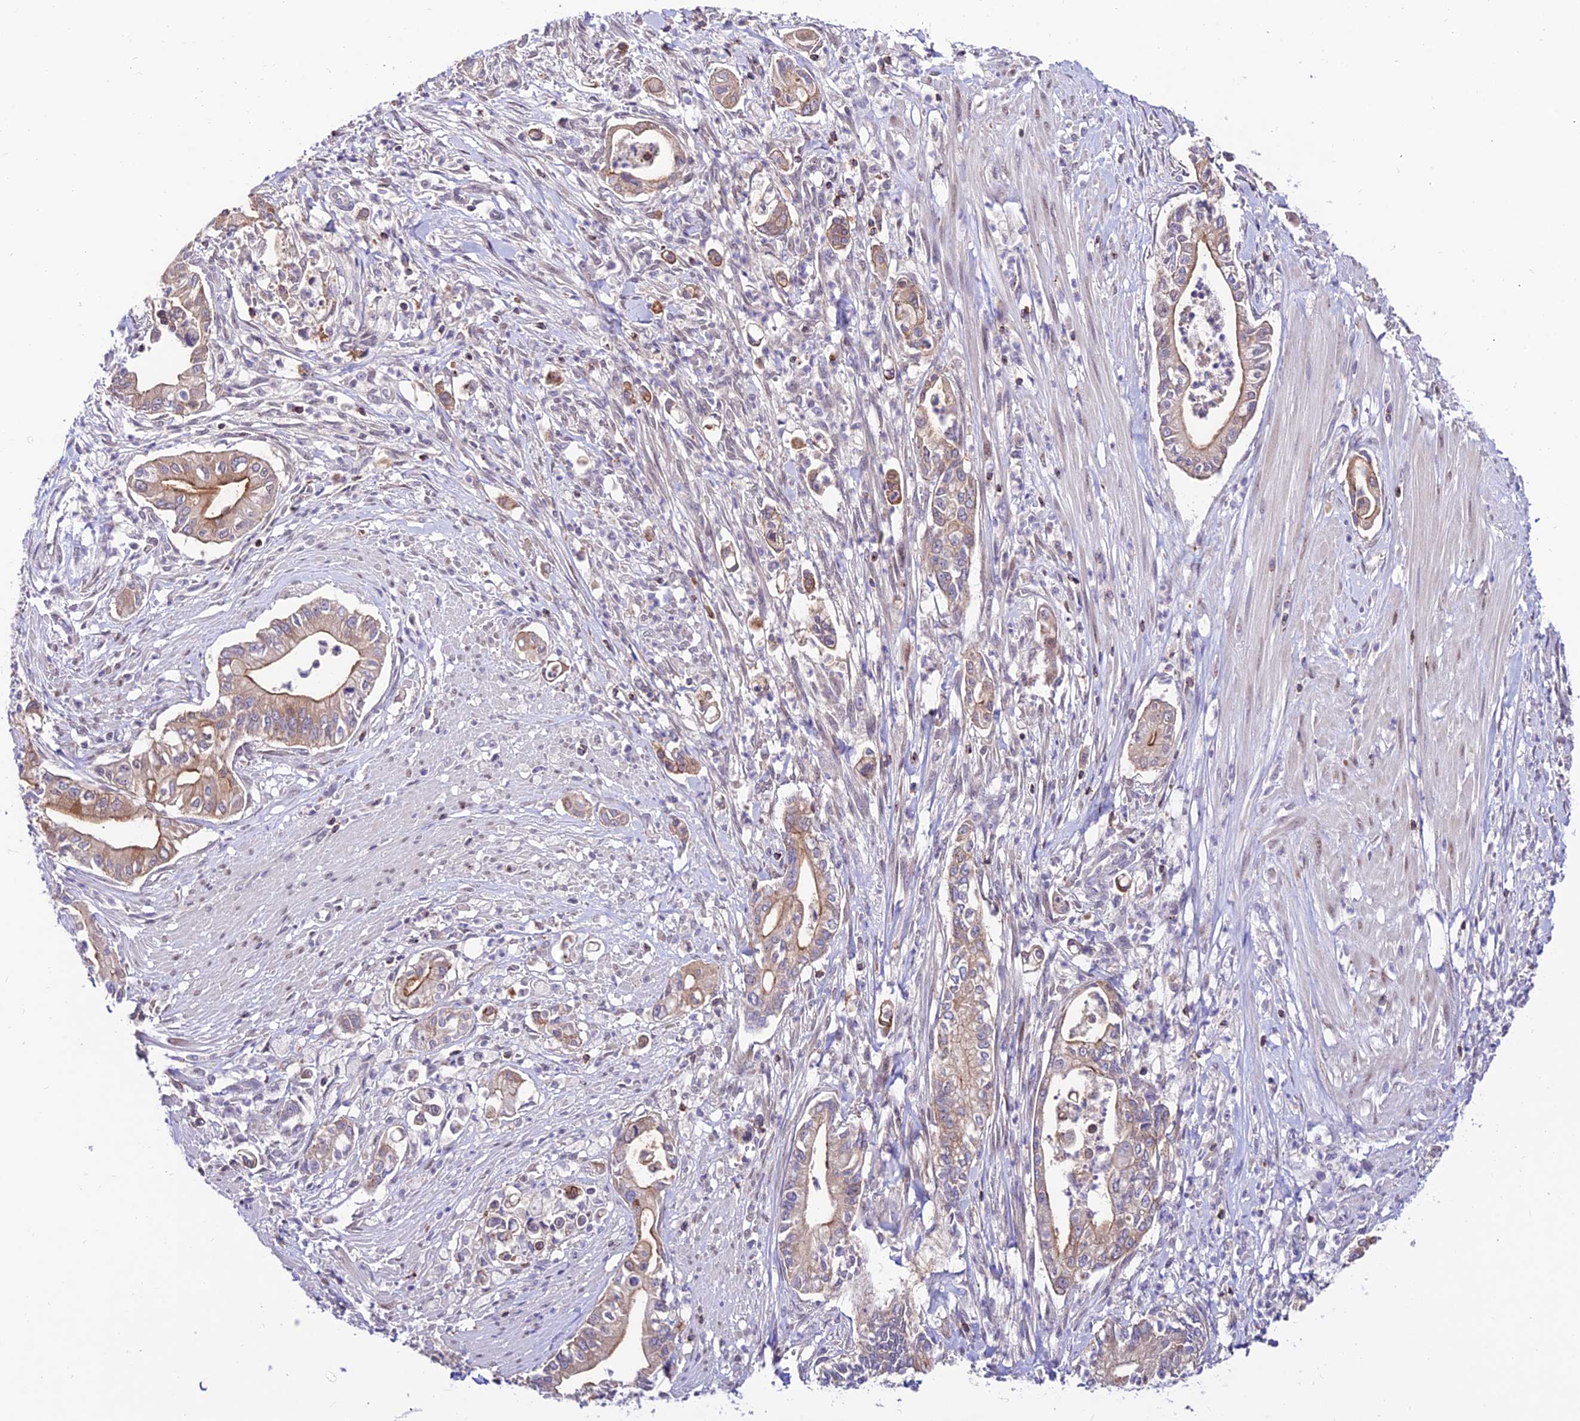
{"staining": {"intensity": "moderate", "quantity": "25%-75%", "location": "cytoplasmic/membranous"}, "tissue": "pancreatic cancer", "cell_type": "Tumor cells", "image_type": "cancer", "snomed": [{"axis": "morphology", "description": "Adenocarcinoma, NOS"}, {"axis": "topography", "description": "Pancreas"}], "caption": "Tumor cells demonstrate medium levels of moderate cytoplasmic/membranous staining in approximately 25%-75% of cells in human adenocarcinoma (pancreatic). The protein is stained brown, and the nuclei are stained in blue (DAB IHC with brightfield microscopy, high magnification).", "gene": "C6orf132", "patient": {"sex": "male", "age": 78}}